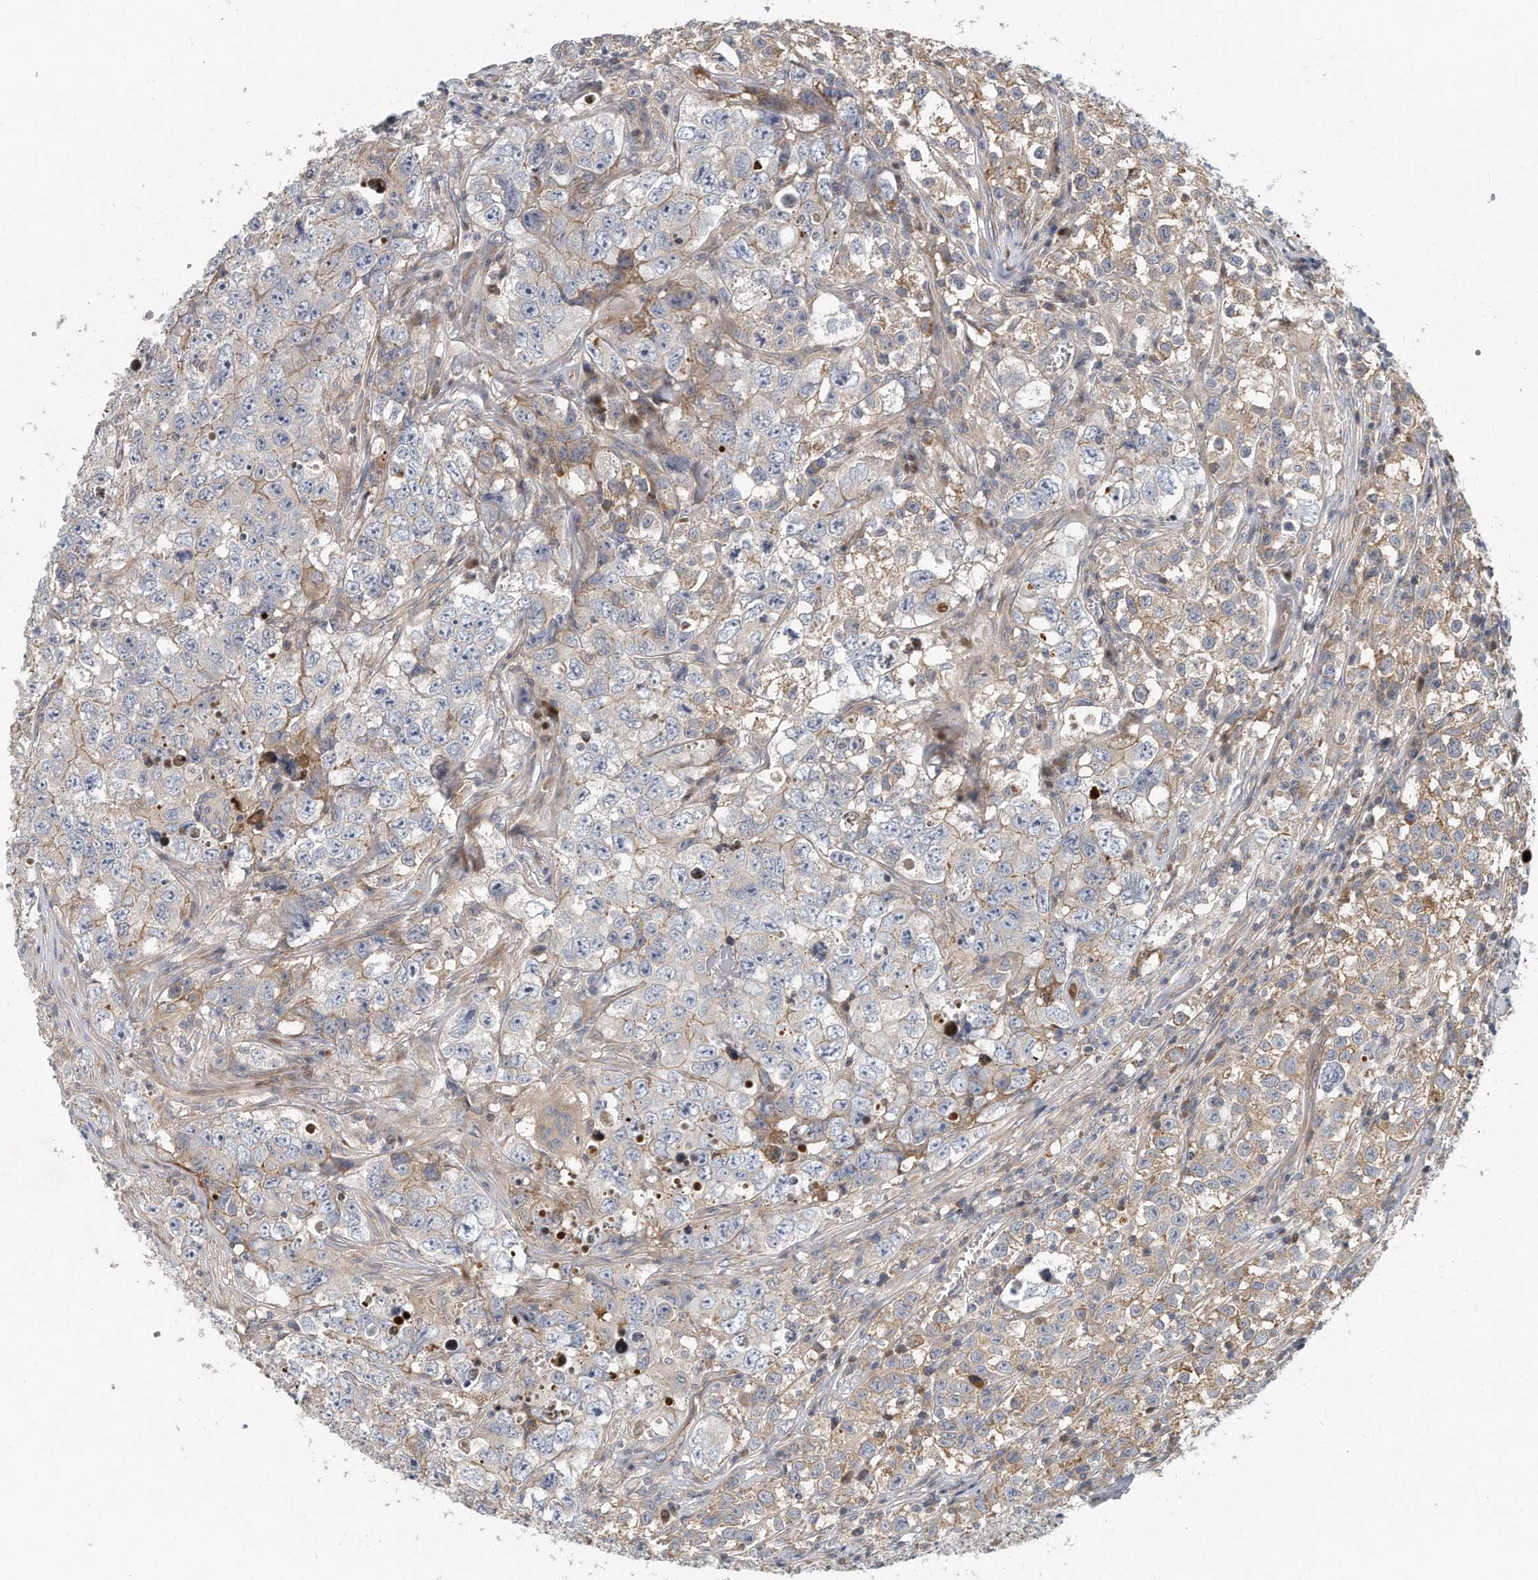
{"staining": {"intensity": "moderate", "quantity": "25%-75%", "location": "cytoplasmic/membranous"}, "tissue": "testis cancer", "cell_type": "Tumor cells", "image_type": "cancer", "snomed": [{"axis": "morphology", "description": "Seminoma, NOS"}, {"axis": "morphology", "description": "Carcinoma, Embryonal, NOS"}, {"axis": "topography", "description": "Testis"}], "caption": "The micrograph demonstrates a brown stain indicating the presence of a protein in the cytoplasmic/membranous of tumor cells in testis cancer.", "gene": "PCDH8", "patient": {"sex": "male", "age": 43}}